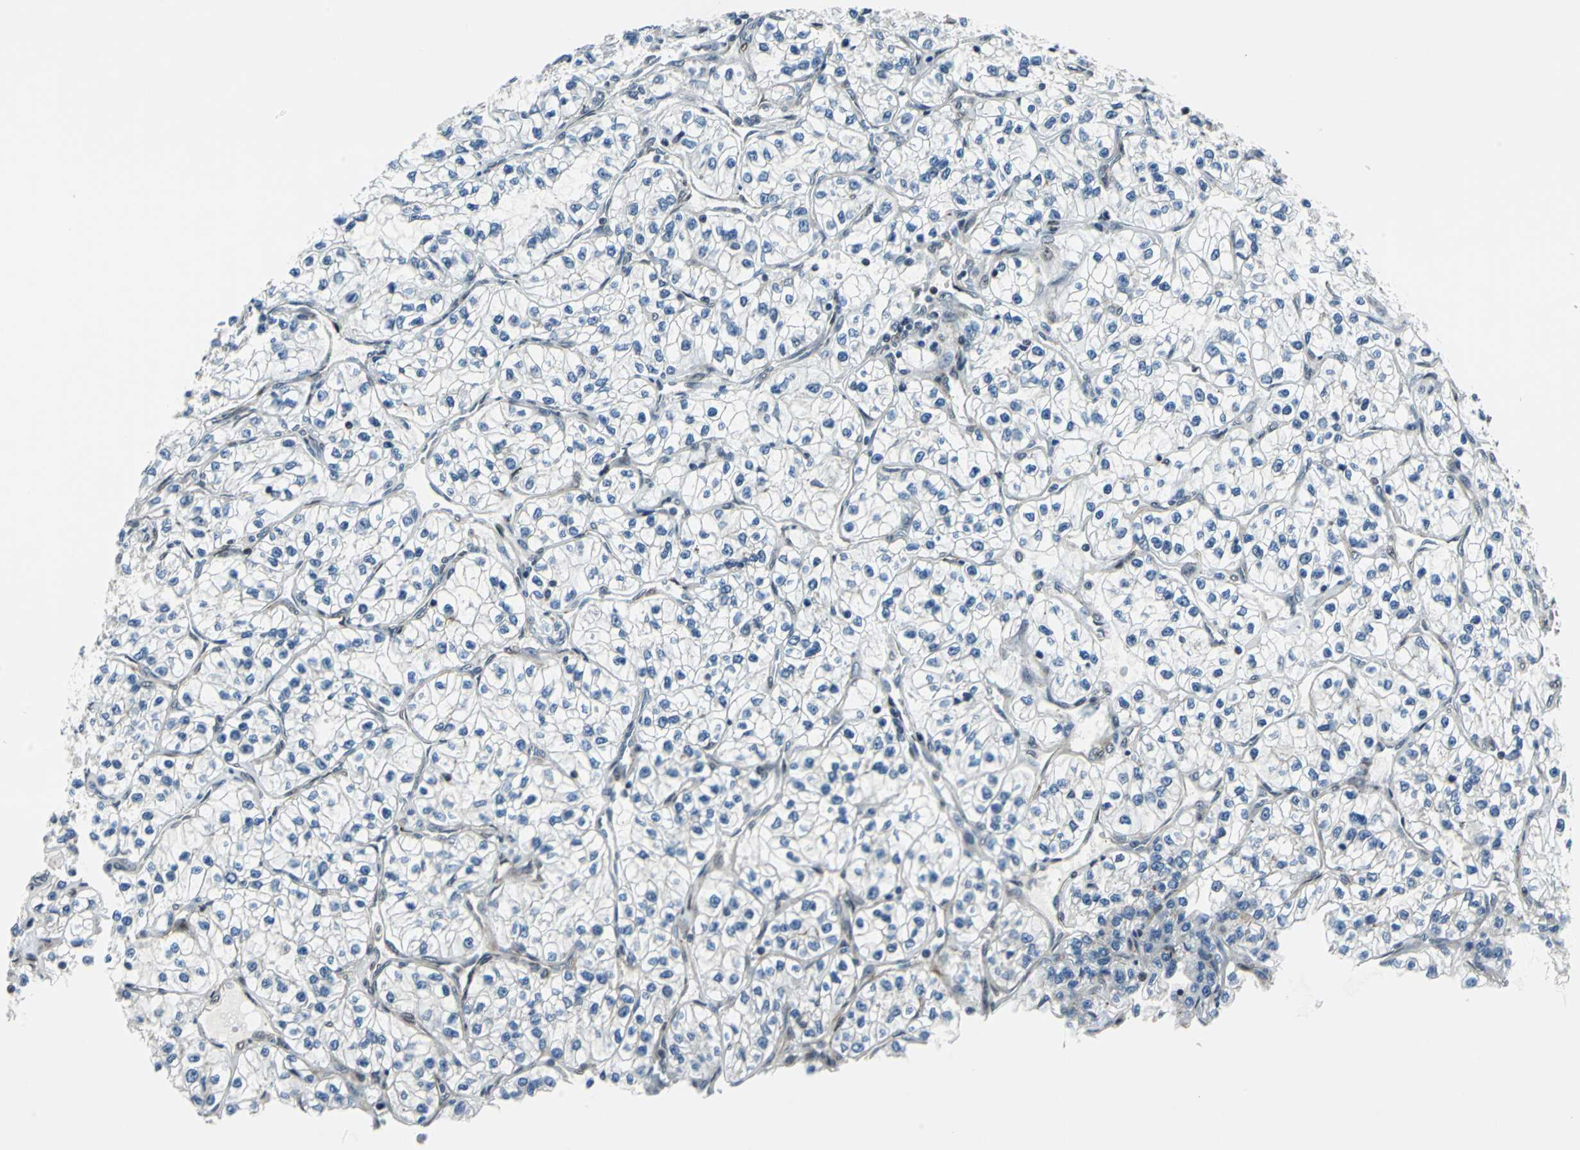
{"staining": {"intensity": "negative", "quantity": "none", "location": "none"}, "tissue": "renal cancer", "cell_type": "Tumor cells", "image_type": "cancer", "snomed": [{"axis": "morphology", "description": "Adenocarcinoma, NOS"}, {"axis": "topography", "description": "Kidney"}], "caption": "A photomicrograph of human renal cancer is negative for staining in tumor cells.", "gene": "POLR3K", "patient": {"sex": "female", "age": 57}}